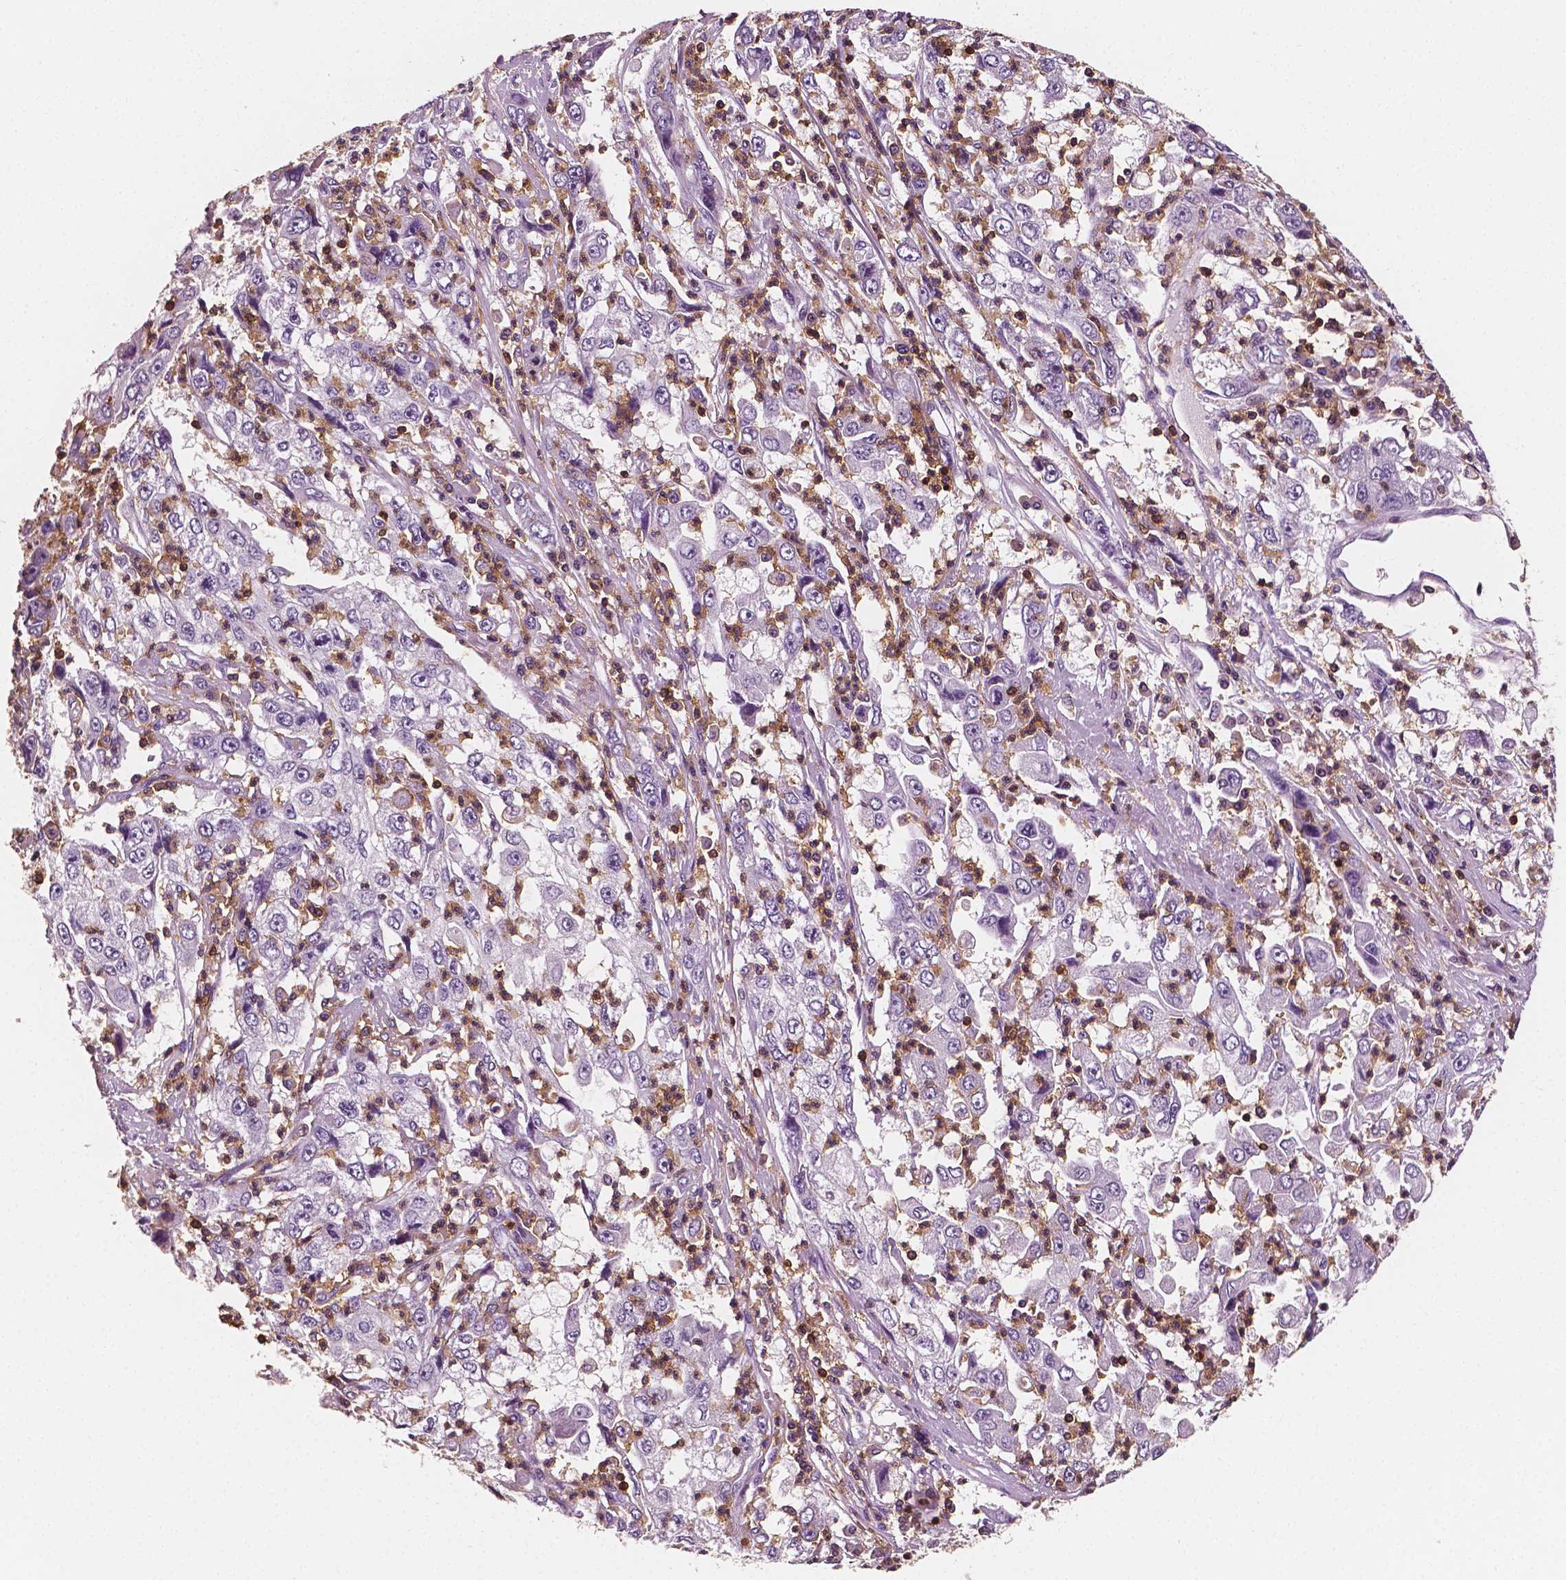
{"staining": {"intensity": "negative", "quantity": "none", "location": "none"}, "tissue": "cervical cancer", "cell_type": "Tumor cells", "image_type": "cancer", "snomed": [{"axis": "morphology", "description": "Squamous cell carcinoma, NOS"}, {"axis": "topography", "description": "Cervix"}], "caption": "Immunohistochemical staining of cervical squamous cell carcinoma exhibits no significant expression in tumor cells. (Brightfield microscopy of DAB (3,3'-diaminobenzidine) immunohistochemistry at high magnification).", "gene": "PTPRC", "patient": {"sex": "female", "age": 36}}